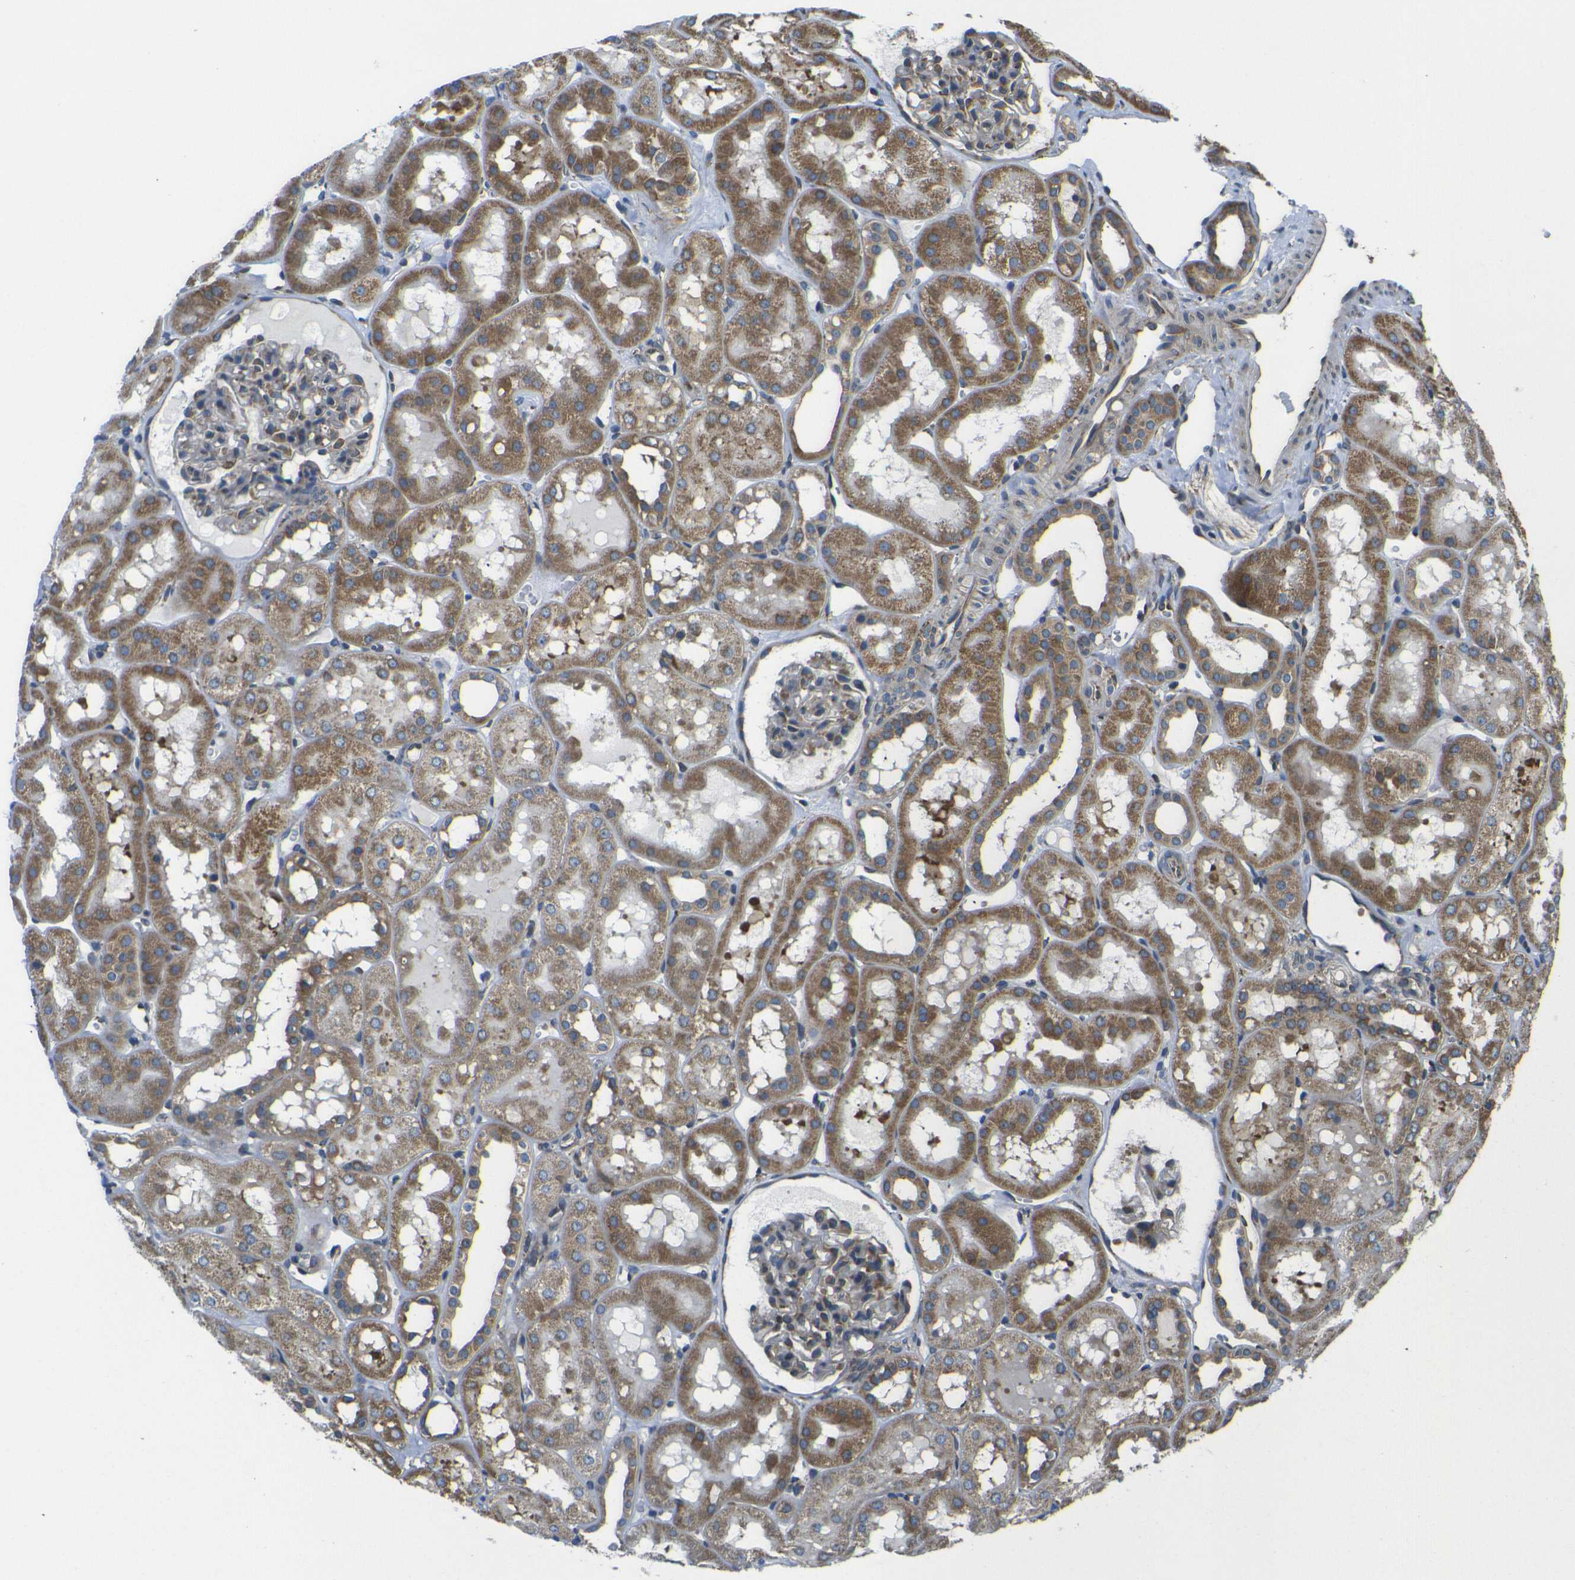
{"staining": {"intensity": "moderate", "quantity": "25%-75%", "location": "cytoplasmic/membranous"}, "tissue": "kidney", "cell_type": "Cells in glomeruli", "image_type": "normal", "snomed": [{"axis": "morphology", "description": "Normal tissue, NOS"}, {"axis": "topography", "description": "Kidney"}, {"axis": "topography", "description": "Urinary bladder"}], "caption": "Unremarkable kidney reveals moderate cytoplasmic/membranous staining in about 25%-75% of cells in glomeruli Immunohistochemistry (ihc) stains the protein of interest in brown and the nuclei are stained blue..", "gene": "RPSA", "patient": {"sex": "male", "age": 16}}